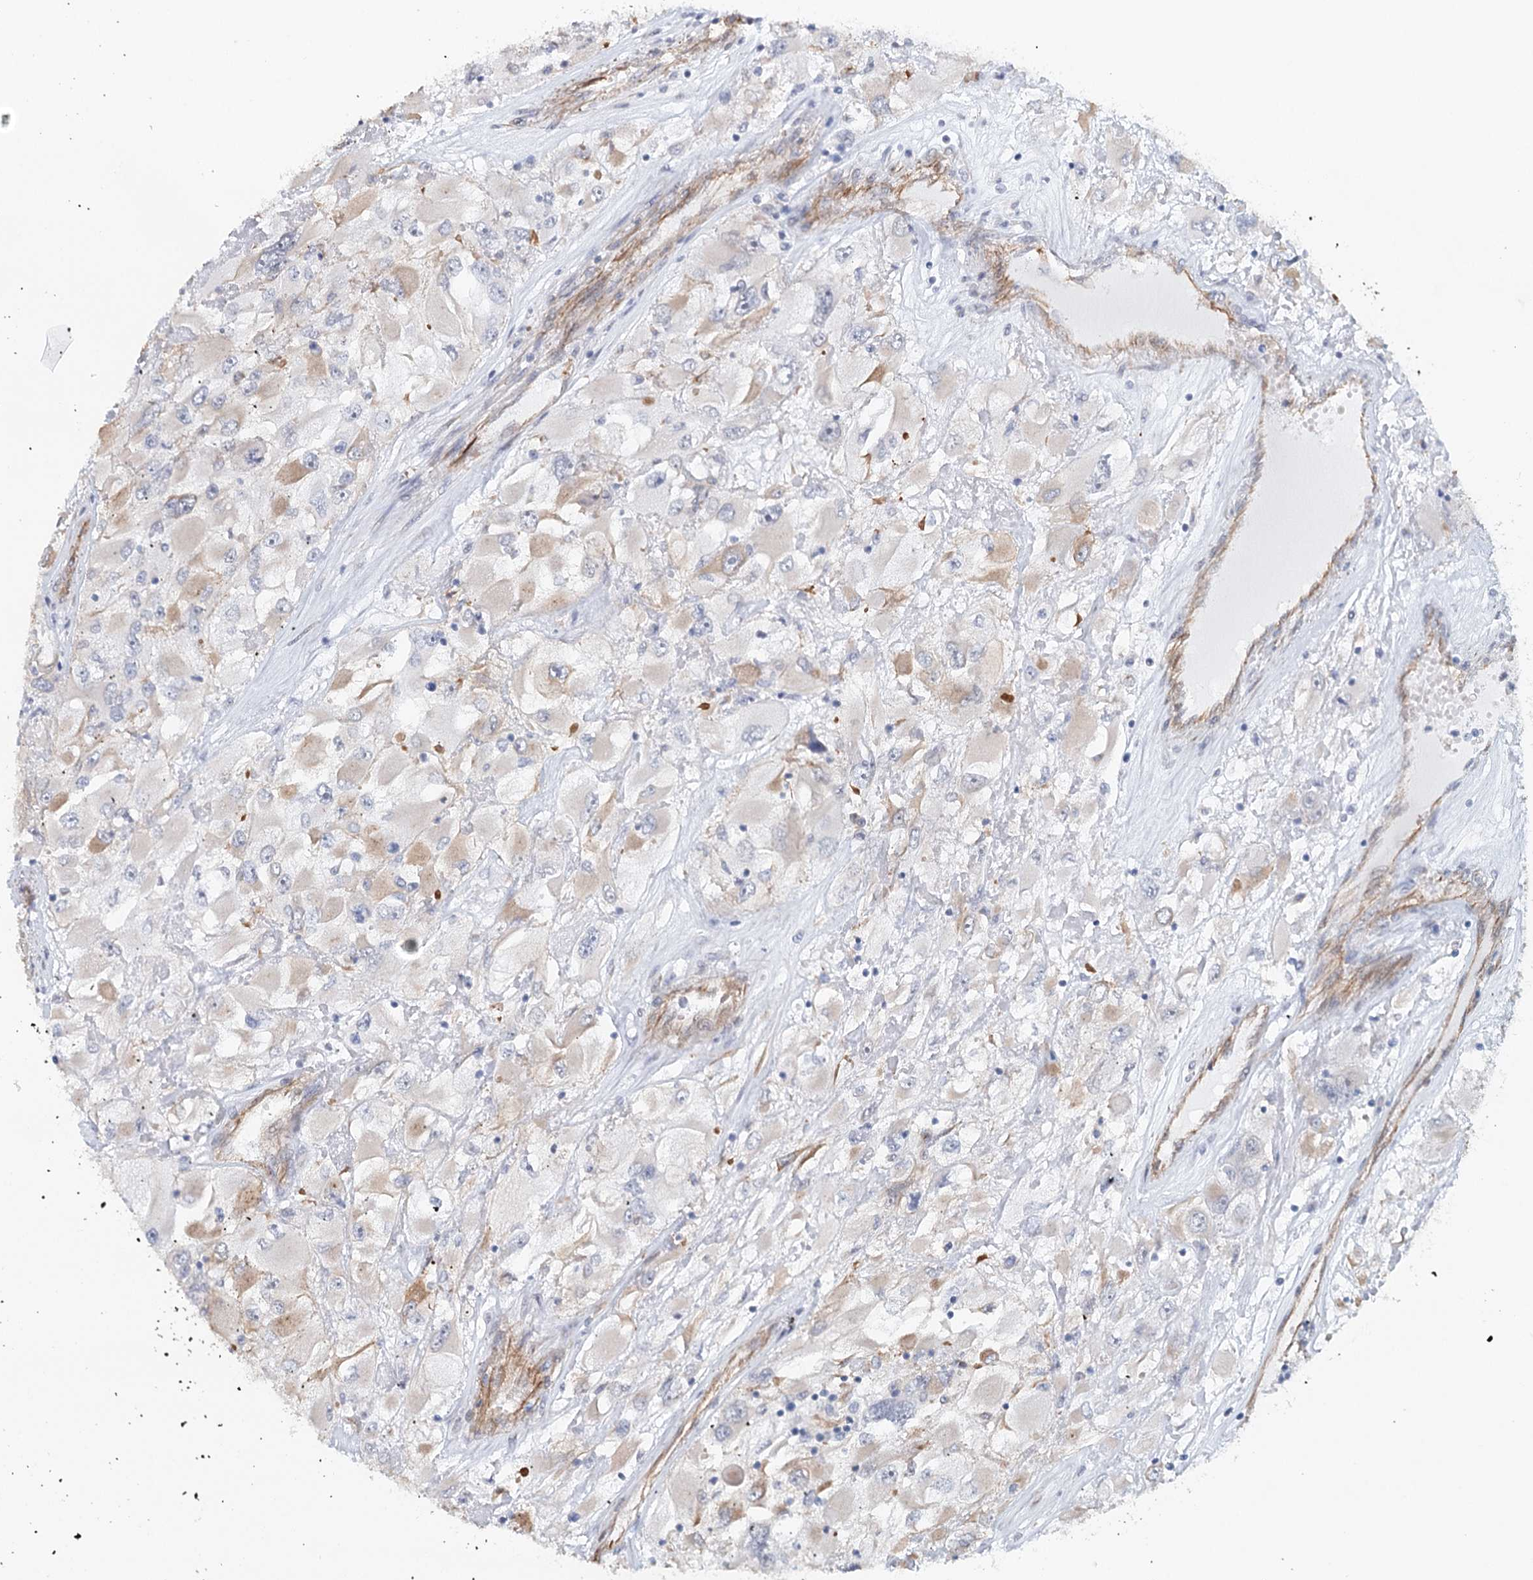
{"staining": {"intensity": "negative", "quantity": "none", "location": "none"}, "tissue": "renal cancer", "cell_type": "Tumor cells", "image_type": "cancer", "snomed": [{"axis": "morphology", "description": "Adenocarcinoma, NOS"}, {"axis": "topography", "description": "Kidney"}], "caption": "The image exhibits no staining of tumor cells in renal adenocarcinoma. The staining is performed using DAB brown chromogen with nuclei counter-stained in using hematoxylin.", "gene": "SYNPO", "patient": {"sex": "female", "age": 52}}